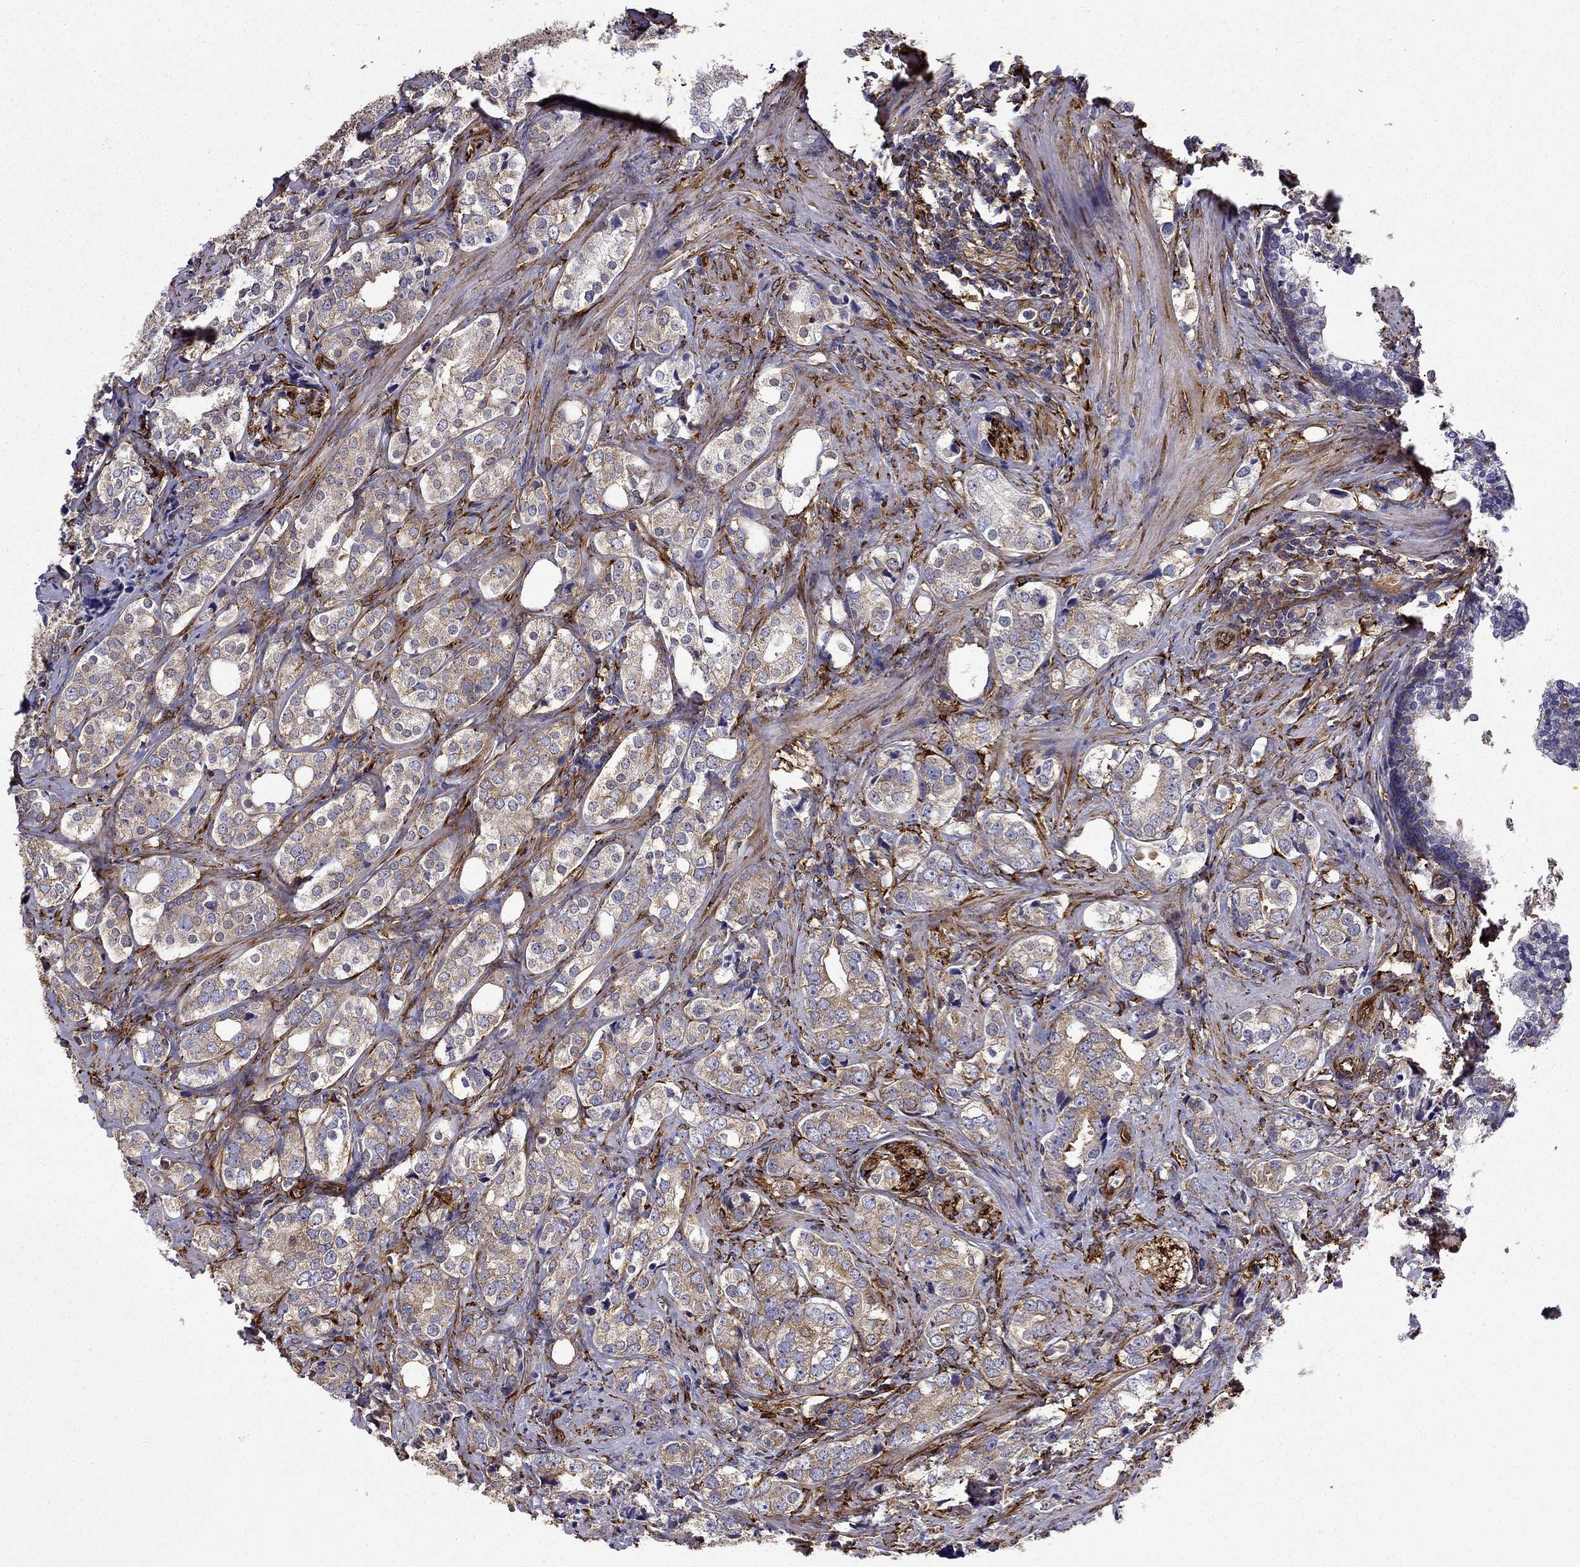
{"staining": {"intensity": "moderate", "quantity": ">75%", "location": "cytoplasmic/membranous"}, "tissue": "prostate cancer", "cell_type": "Tumor cells", "image_type": "cancer", "snomed": [{"axis": "morphology", "description": "Adenocarcinoma, NOS"}, {"axis": "topography", "description": "Prostate and seminal vesicle, NOS"}], "caption": "Adenocarcinoma (prostate) tissue reveals moderate cytoplasmic/membranous expression in about >75% of tumor cells, visualized by immunohistochemistry.", "gene": "MAP4", "patient": {"sex": "male", "age": 63}}